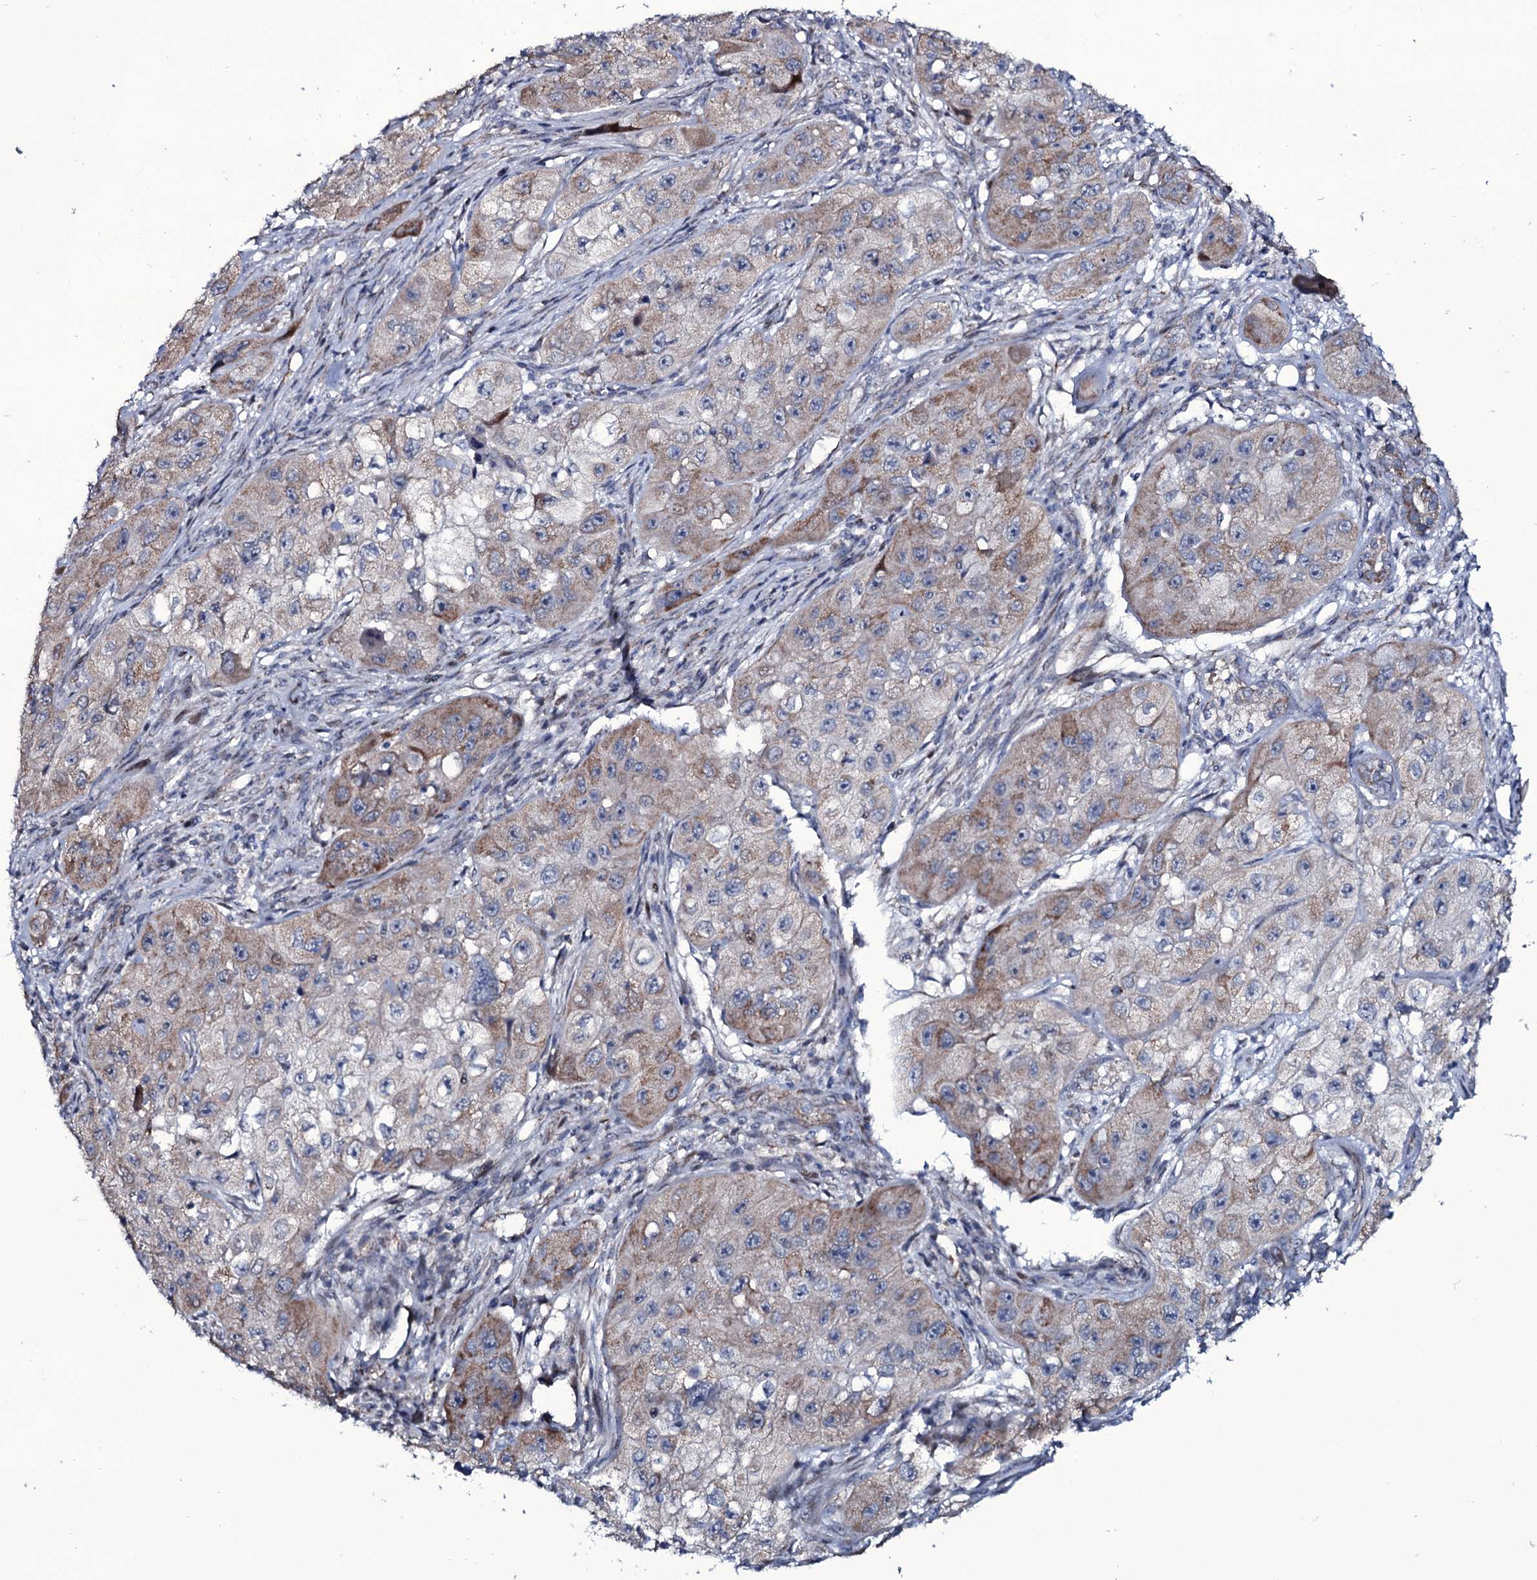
{"staining": {"intensity": "moderate", "quantity": "<25%", "location": "cytoplasmic/membranous"}, "tissue": "skin cancer", "cell_type": "Tumor cells", "image_type": "cancer", "snomed": [{"axis": "morphology", "description": "Squamous cell carcinoma, NOS"}, {"axis": "topography", "description": "Skin"}, {"axis": "topography", "description": "Subcutis"}], "caption": "This is a micrograph of immunohistochemistry (IHC) staining of skin cancer, which shows moderate expression in the cytoplasmic/membranous of tumor cells.", "gene": "WIPF3", "patient": {"sex": "male", "age": 73}}